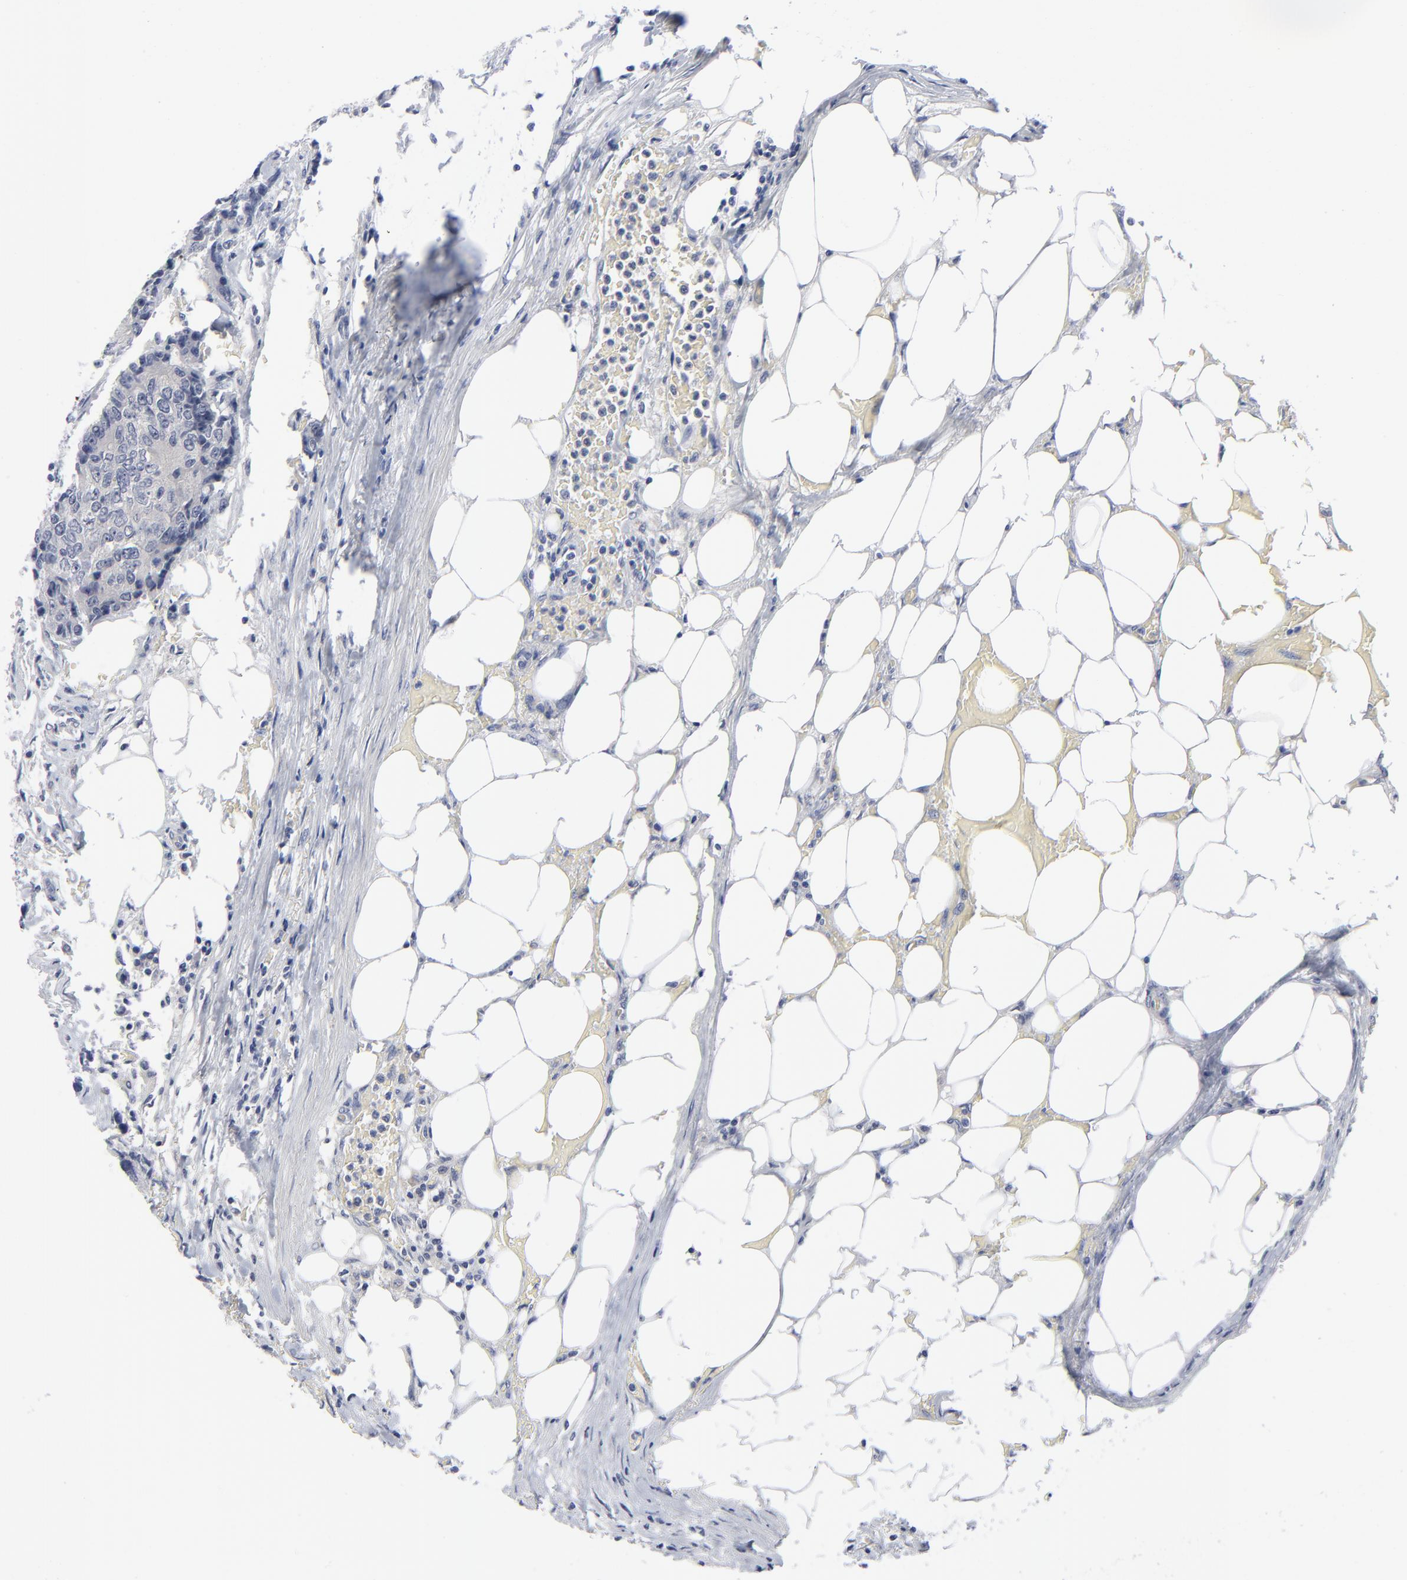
{"staining": {"intensity": "negative", "quantity": "none", "location": "none"}, "tissue": "colorectal cancer", "cell_type": "Tumor cells", "image_type": "cancer", "snomed": [{"axis": "morphology", "description": "Adenocarcinoma, NOS"}, {"axis": "topography", "description": "Colon"}], "caption": "Protein analysis of colorectal cancer shows no significant positivity in tumor cells.", "gene": "CLEC4G", "patient": {"sex": "female", "age": 86}}